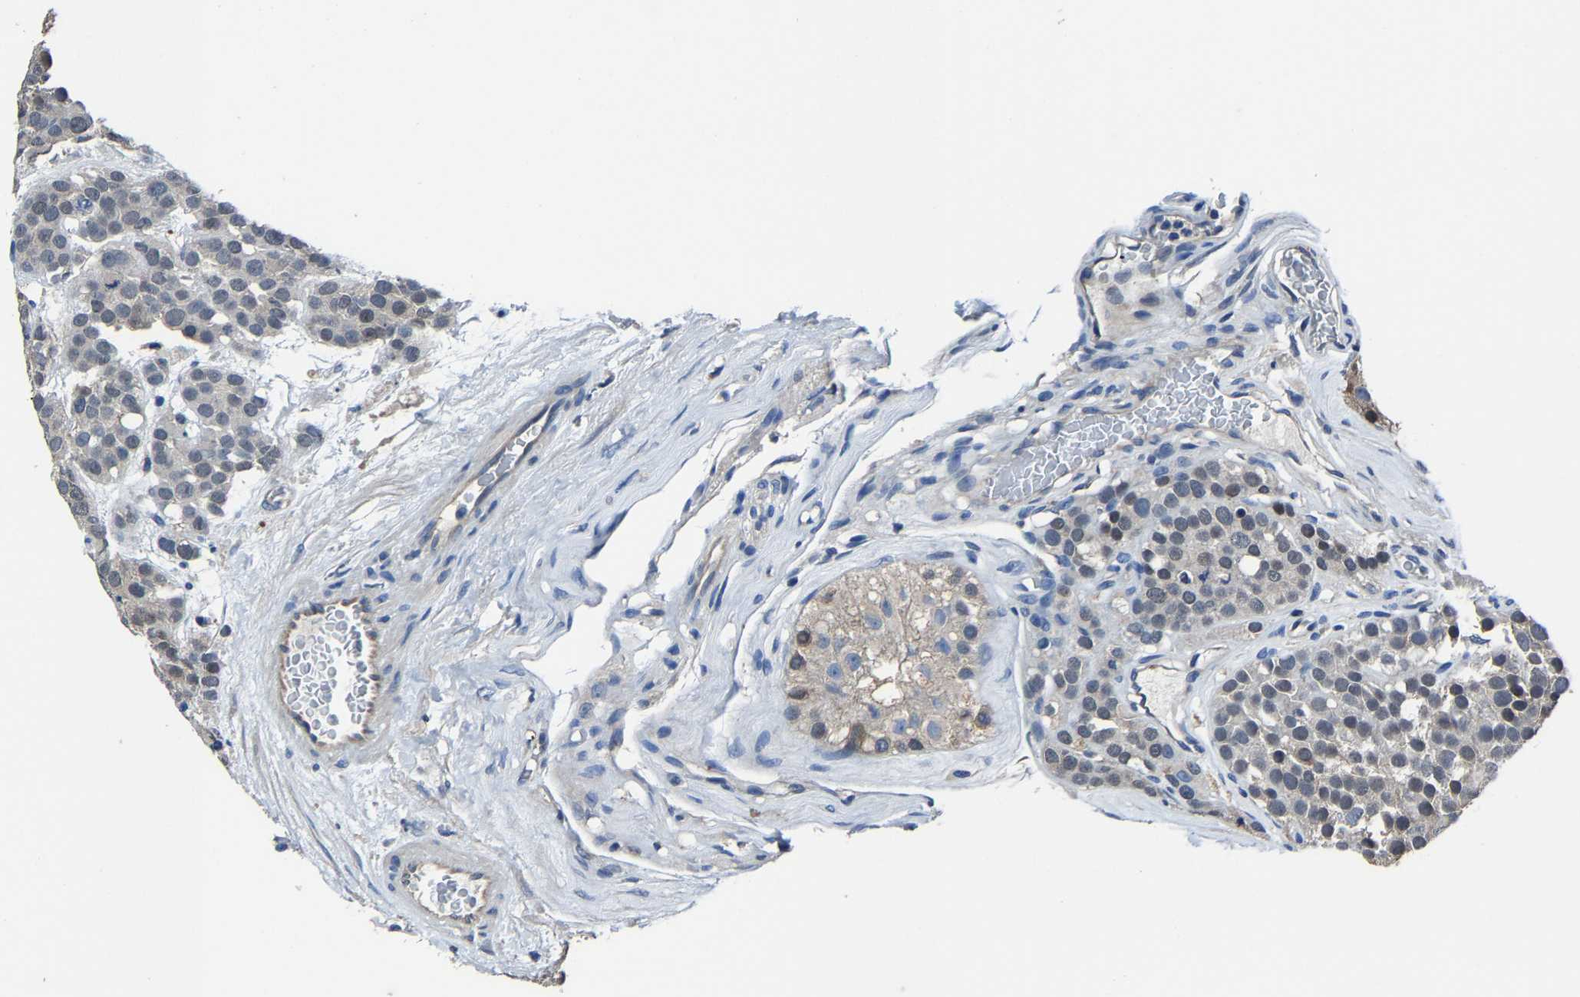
{"staining": {"intensity": "weak", "quantity": "<25%", "location": "nuclear"}, "tissue": "testis cancer", "cell_type": "Tumor cells", "image_type": "cancer", "snomed": [{"axis": "morphology", "description": "Seminoma, NOS"}, {"axis": "topography", "description": "Testis"}], "caption": "The histopathology image displays no staining of tumor cells in seminoma (testis).", "gene": "STRBP", "patient": {"sex": "male", "age": 71}}